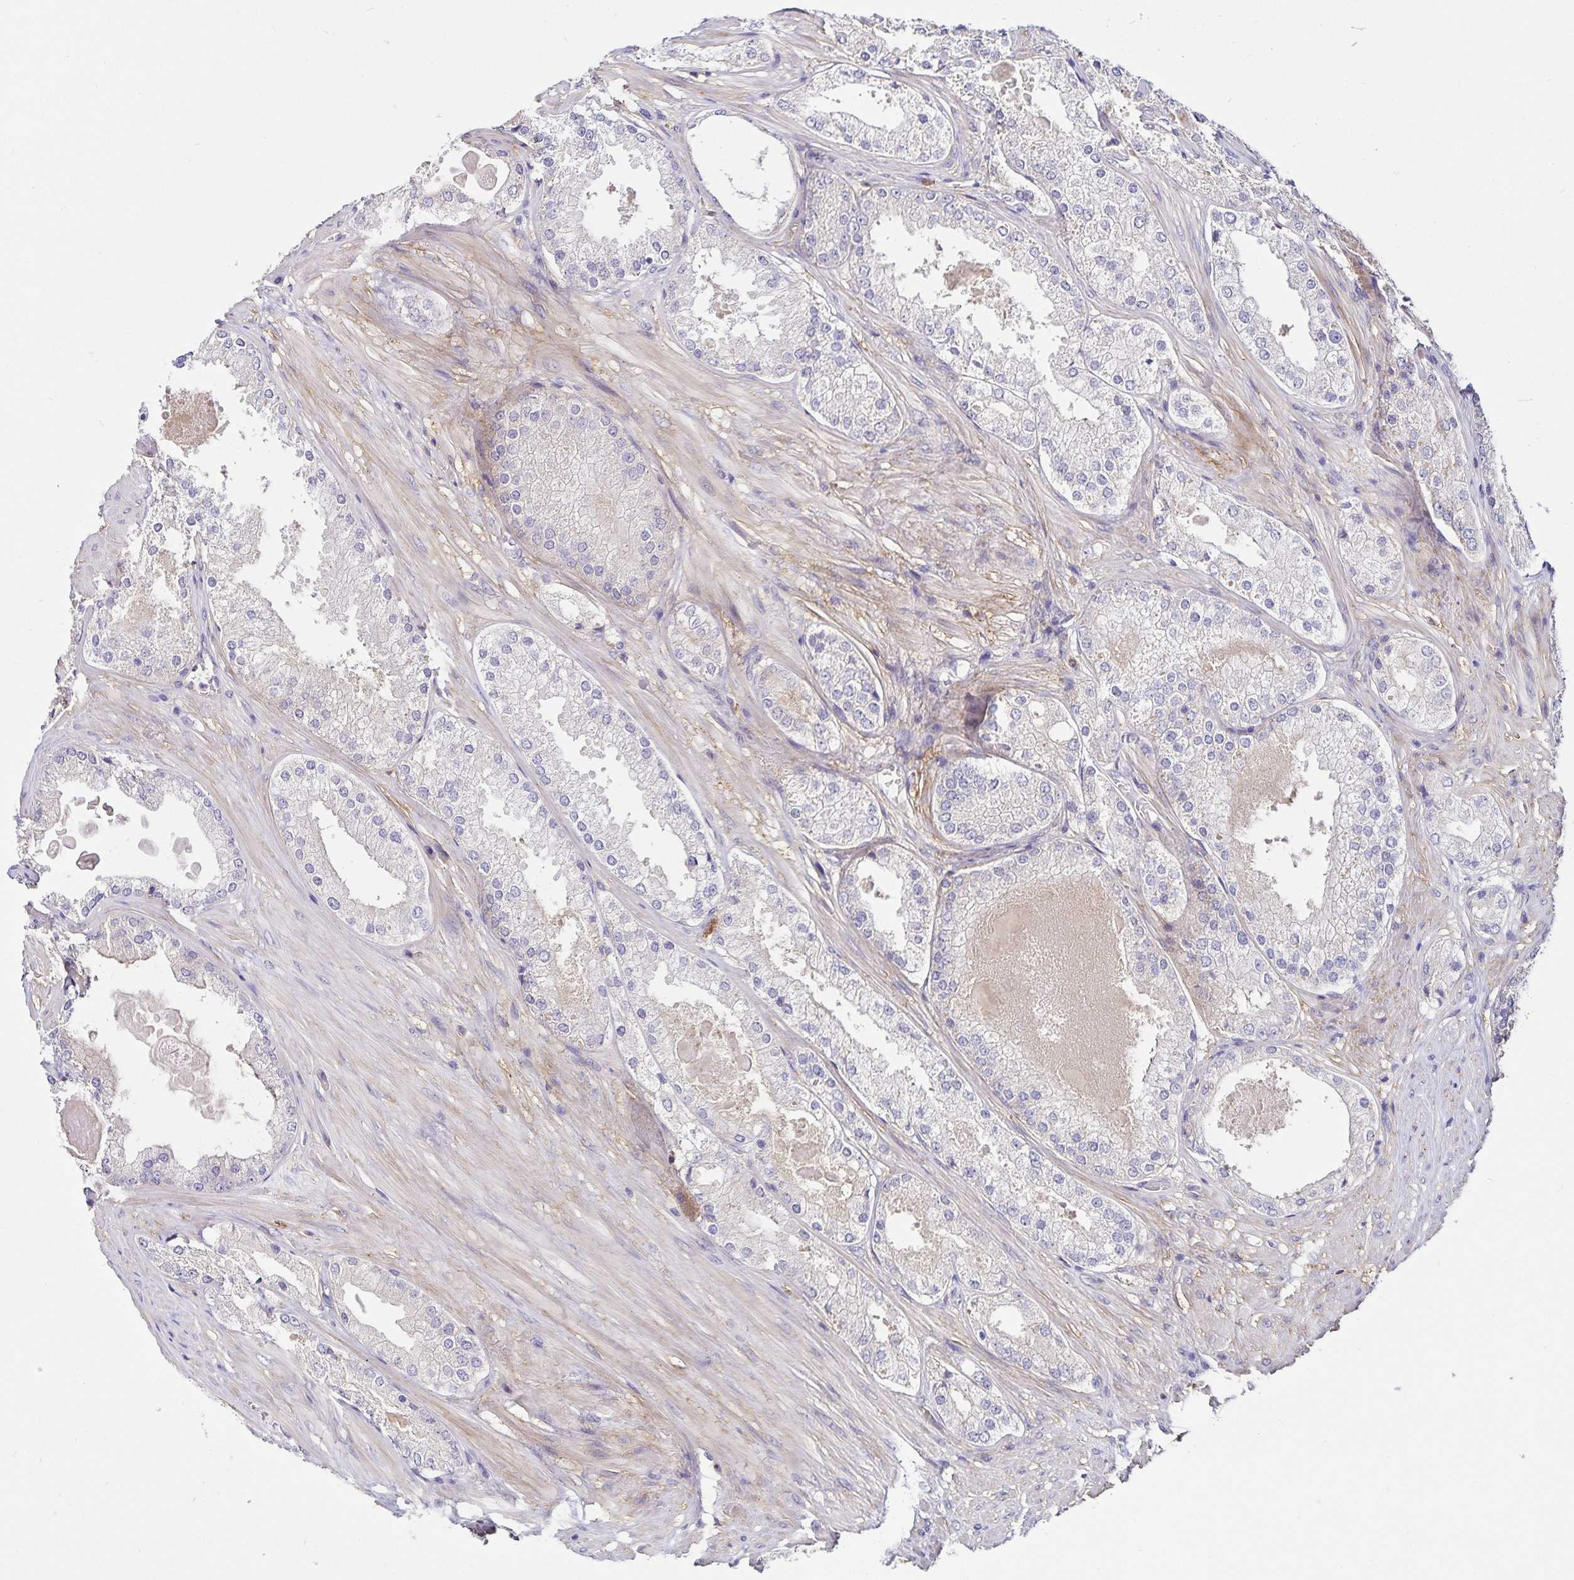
{"staining": {"intensity": "negative", "quantity": "none", "location": "none"}, "tissue": "prostate cancer", "cell_type": "Tumor cells", "image_type": "cancer", "snomed": [{"axis": "morphology", "description": "Adenocarcinoma, Low grade"}, {"axis": "topography", "description": "Prostate"}], "caption": "A micrograph of human prostate adenocarcinoma (low-grade) is negative for staining in tumor cells. Nuclei are stained in blue.", "gene": "GNG12", "patient": {"sex": "male", "age": 68}}